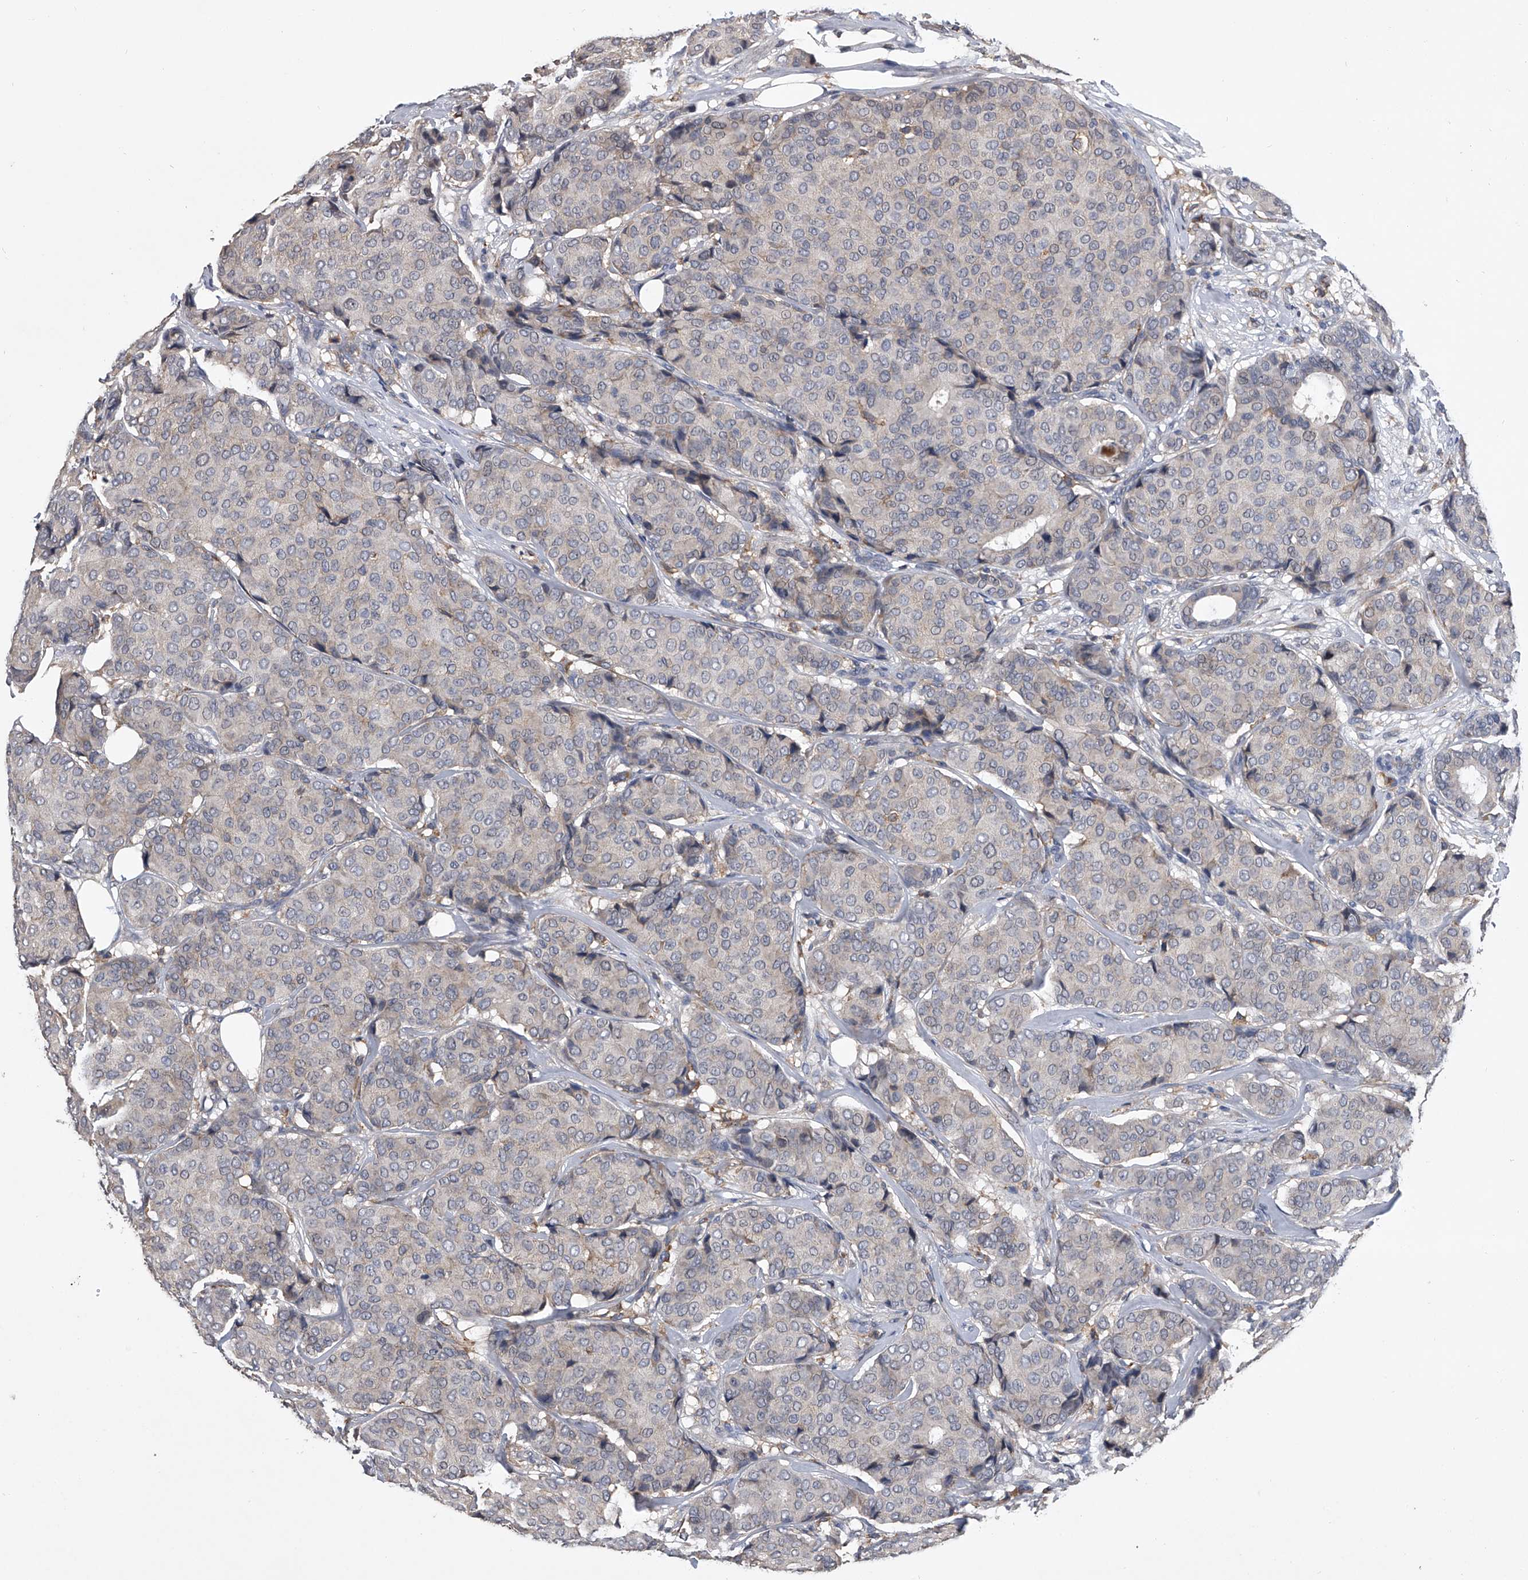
{"staining": {"intensity": "negative", "quantity": "none", "location": "none"}, "tissue": "breast cancer", "cell_type": "Tumor cells", "image_type": "cancer", "snomed": [{"axis": "morphology", "description": "Duct carcinoma"}, {"axis": "topography", "description": "Breast"}], "caption": "An immunohistochemistry (IHC) image of breast infiltrating ductal carcinoma is shown. There is no staining in tumor cells of breast infiltrating ductal carcinoma.", "gene": "MAP4K3", "patient": {"sex": "female", "age": 75}}